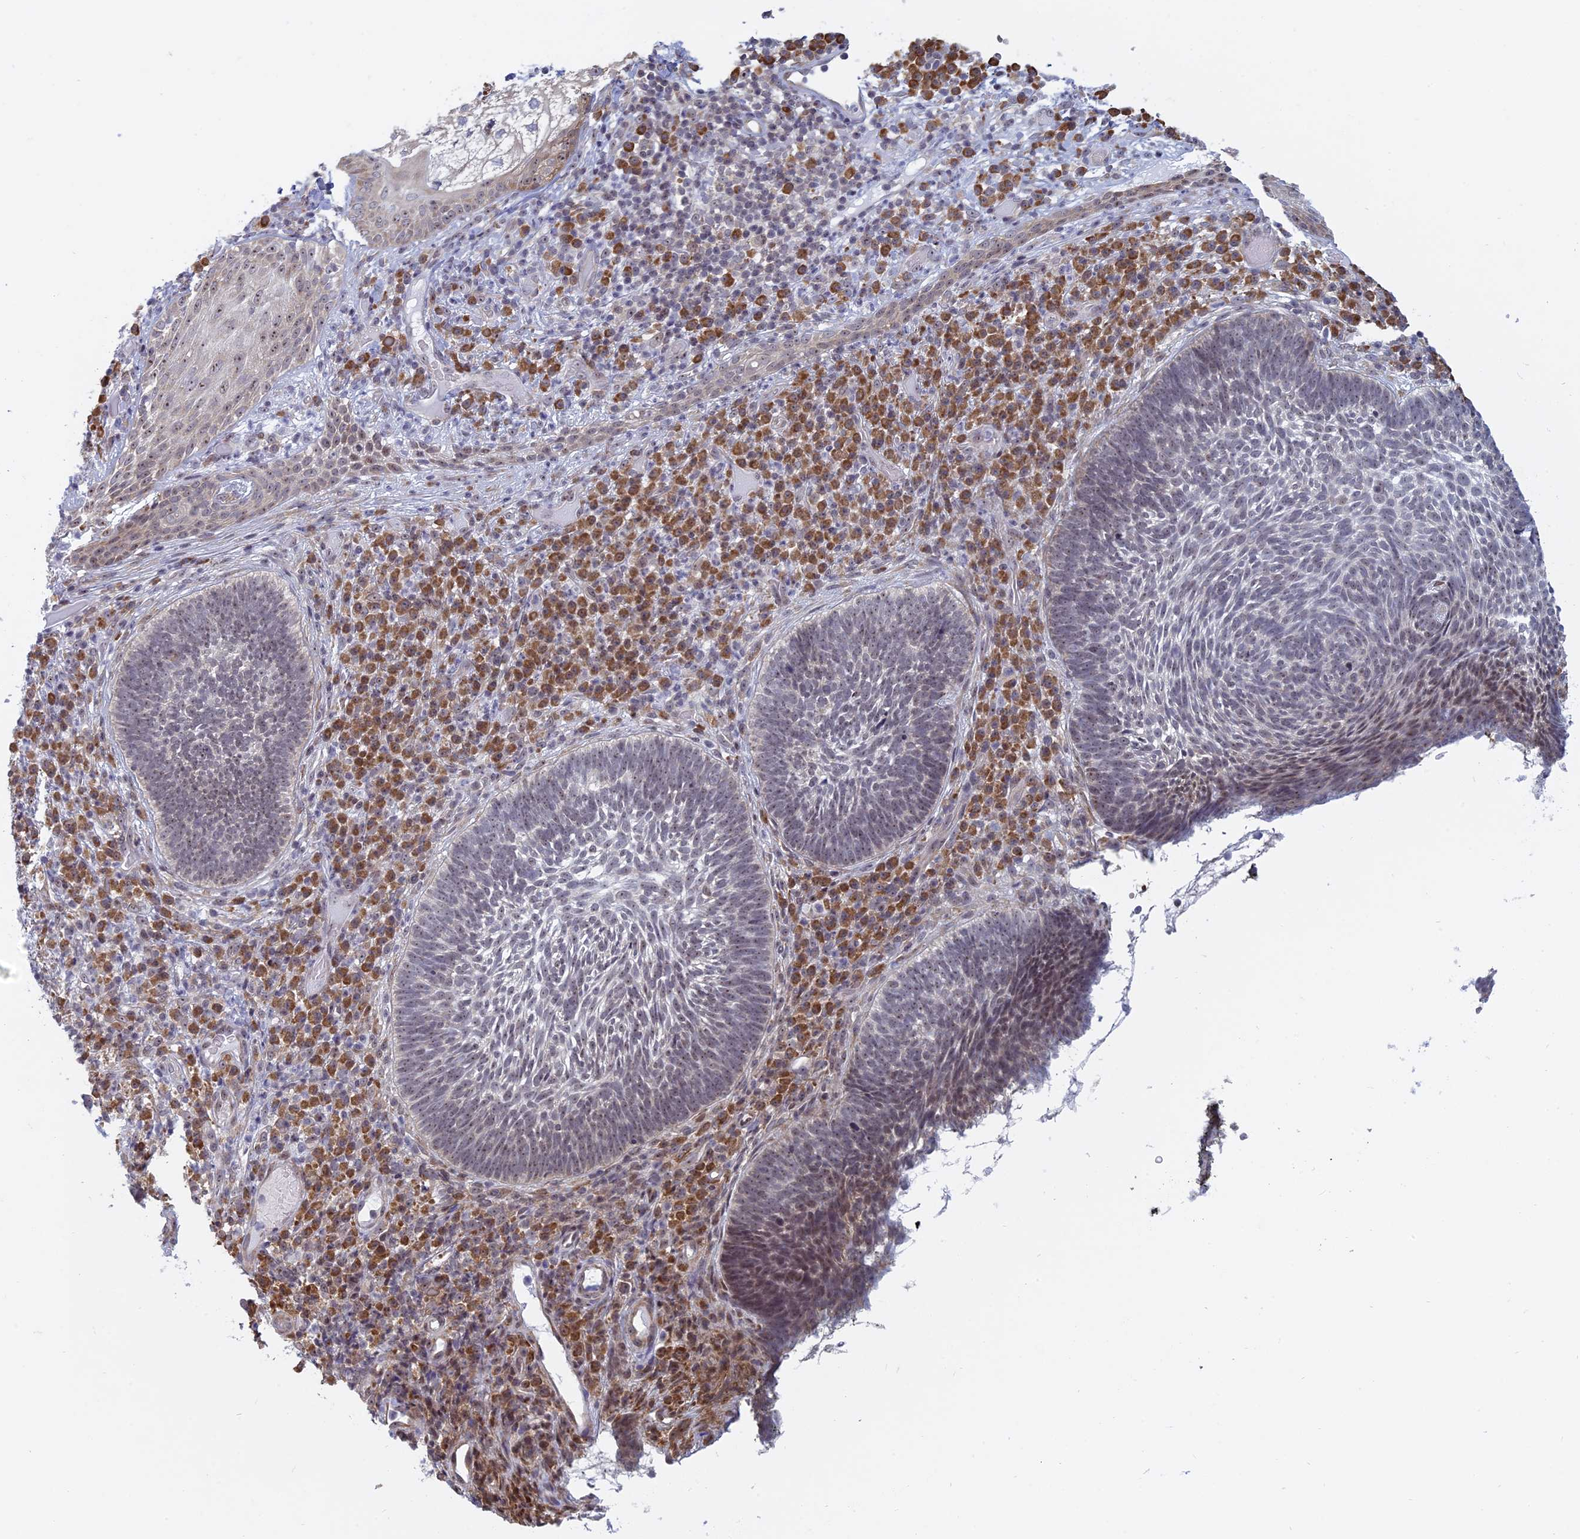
{"staining": {"intensity": "weak", "quantity": "25%-75%", "location": "nuclear"}, "tissue": "skin cancer", "cell_type": "Tumor cells", "image_type": "cancer", "snomed": [{"axis": "morphology", "description": "Basal cell carcinoma"}, {"axis": "topography", "description": "Skin"}], "caption": "Tumor cells display weak nuclear staining in approximately 25%-75% of cells in skin cancer (basal cell carcinoma).", "gene": "RPS19BP1", "patient": {"sex": "male", "age": 88}}